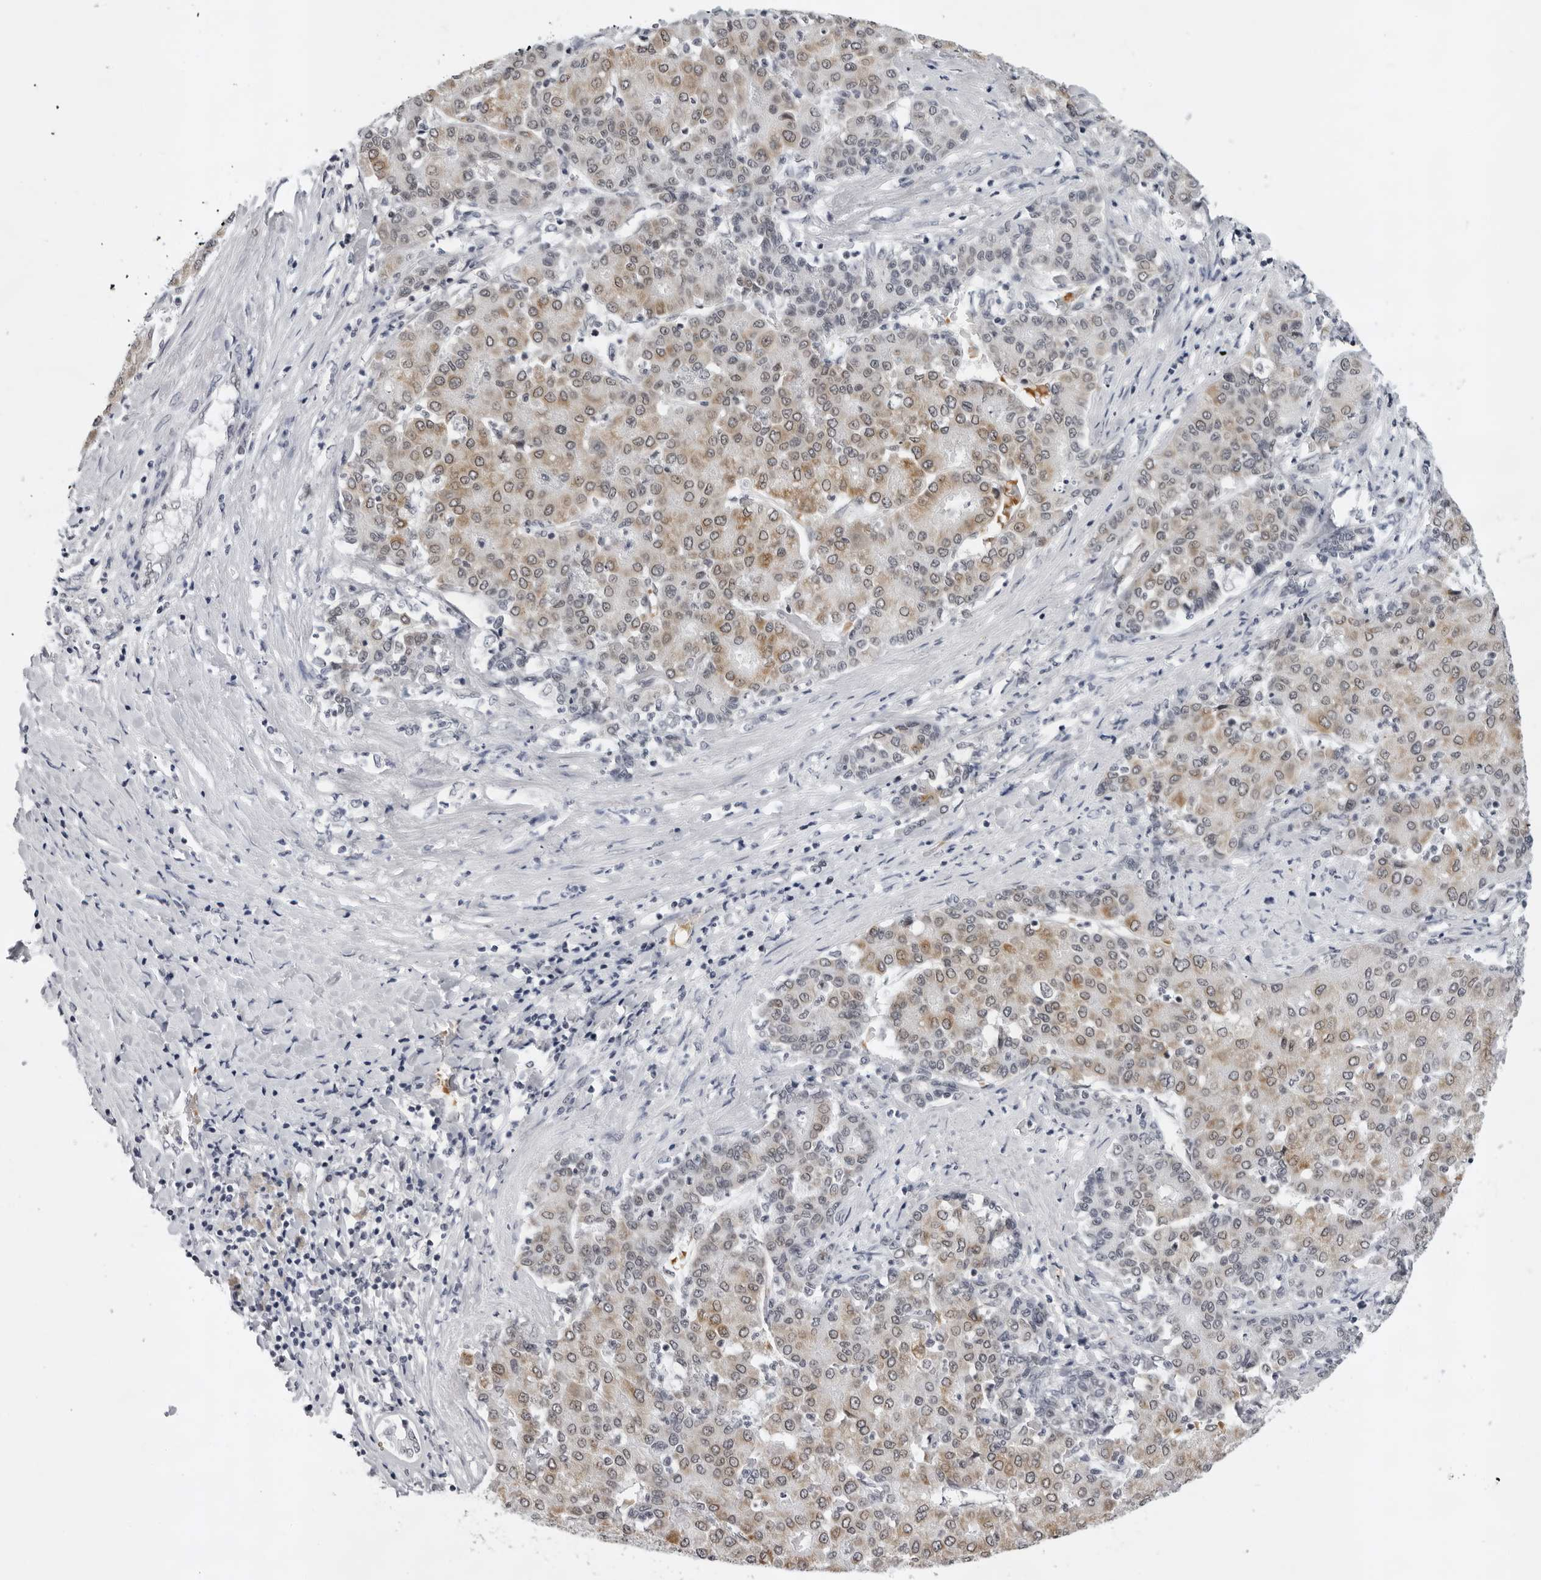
{"staining": {"intensity": "moderate", "quantity": ">75%", "location": "cytoplasmic/membranous,nuclear"}, "tissue": "liver cancer", "cell_type": "Tumor cells", "image_type": "cancer", "snomed": [{"axis": "morphology", "description": "Carcinoma, Hepatocellular, NOS"}, {"axis": "topography", "description": "Liver"}], "caption": "Immunohistochemical staining of human liver hepatocellular carcinoma exhibits moderate cytoplasmic/membranous and nuclear protein positivity in approximately >75% of tumor cells.", "gene": "USP1", "patient": {"sex": "male", "age": 65}}